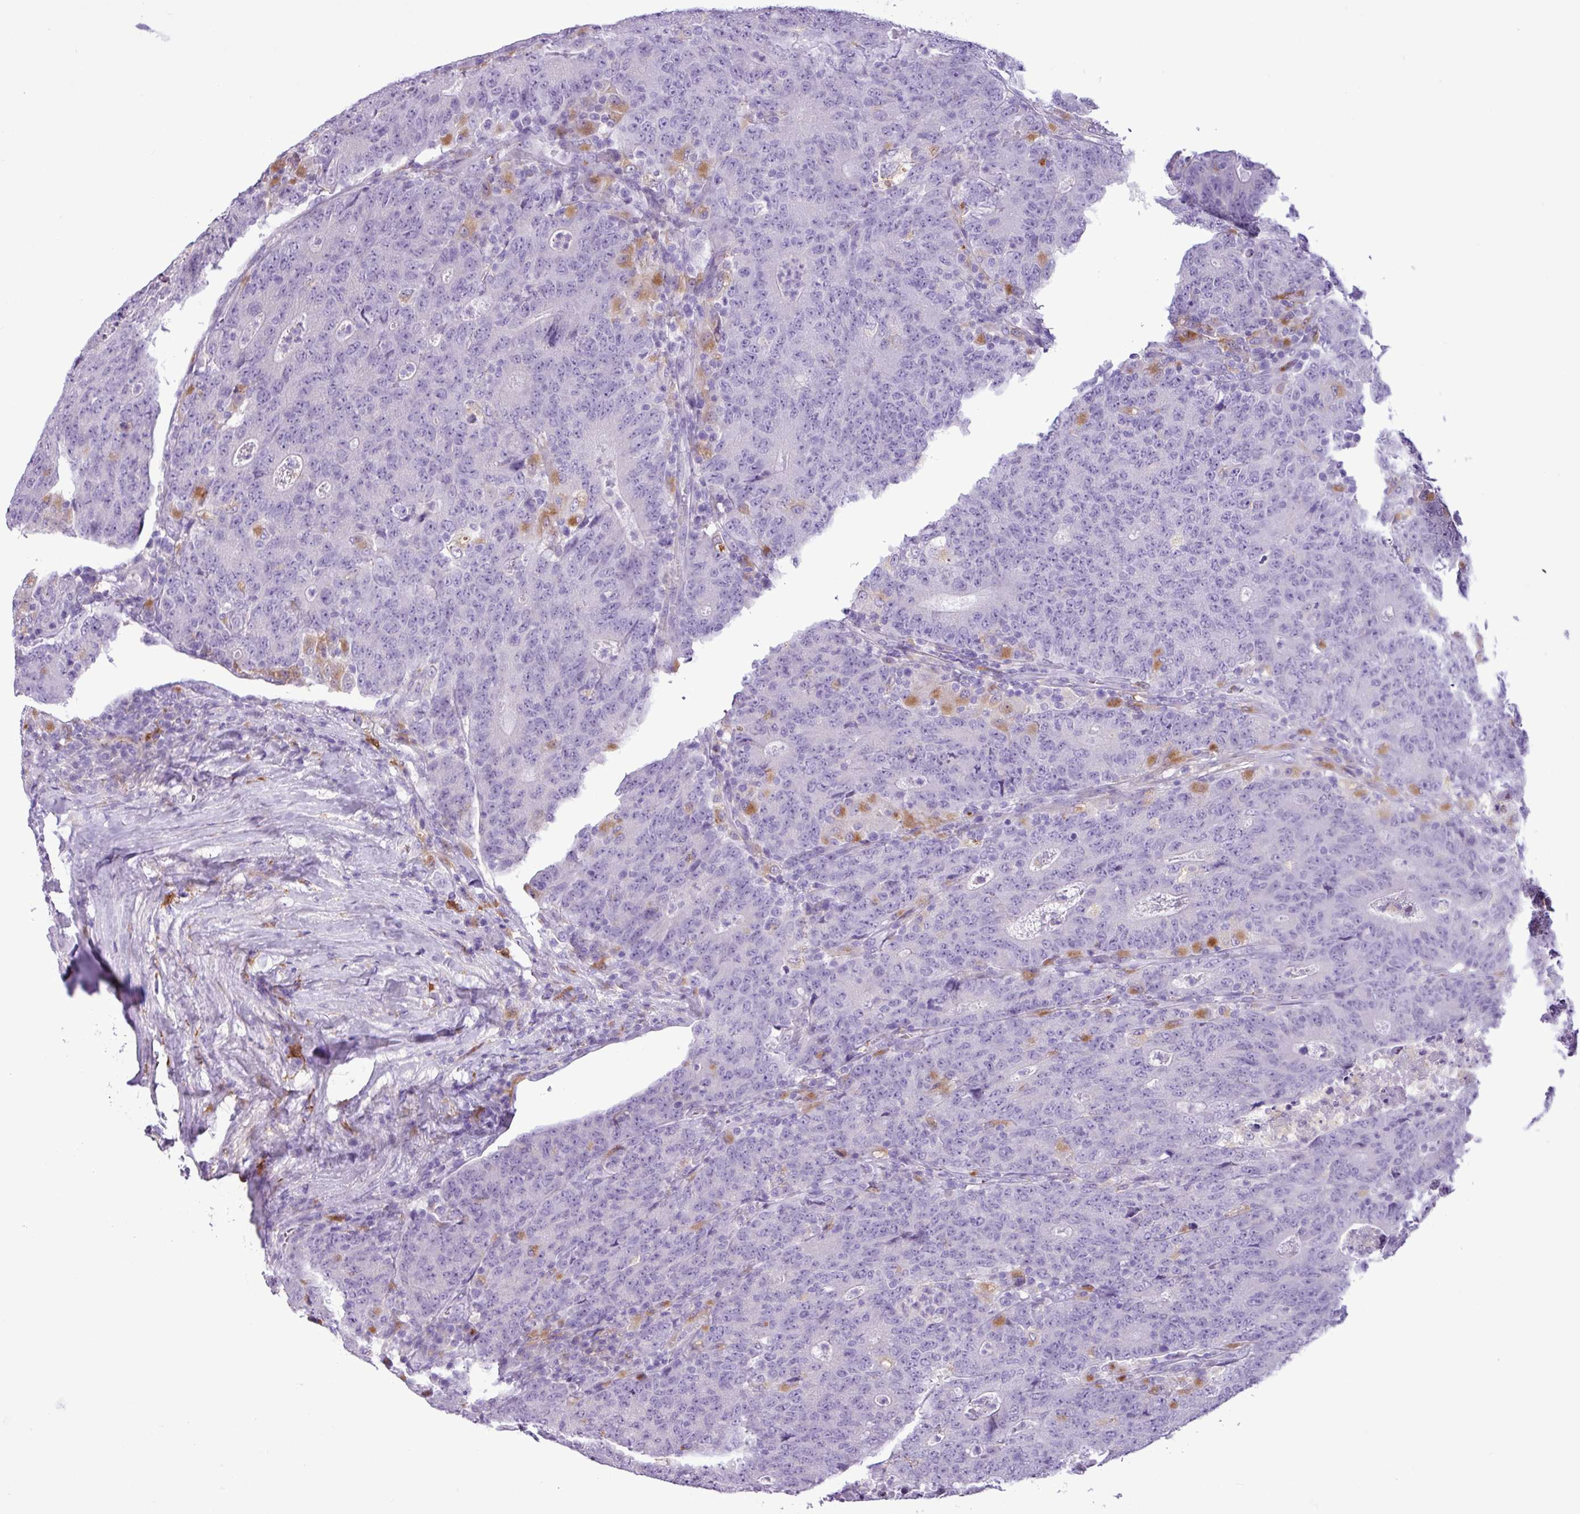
{"staining": {"intensity": "negative", "quantity": "none", "location": "none"}, "tissue": "colorectal cancer", "cell_type": "Tumor cells", "image_type": "cancer", "snomed": [{"axis": "morphology", "description": "Adenocarcinoma, NOS"}, {"axis": "topography", "description": "Colon"}], "caption": "The photomicrograph reveals no staining of tumor cells in colorectal cancer (adenocarcinoma). (DAB immunohistochemistry (IHC) with hematoxylin counter stain).", "gene": "TMEM200C", "patient": {"sex": "female", "age": 75}}